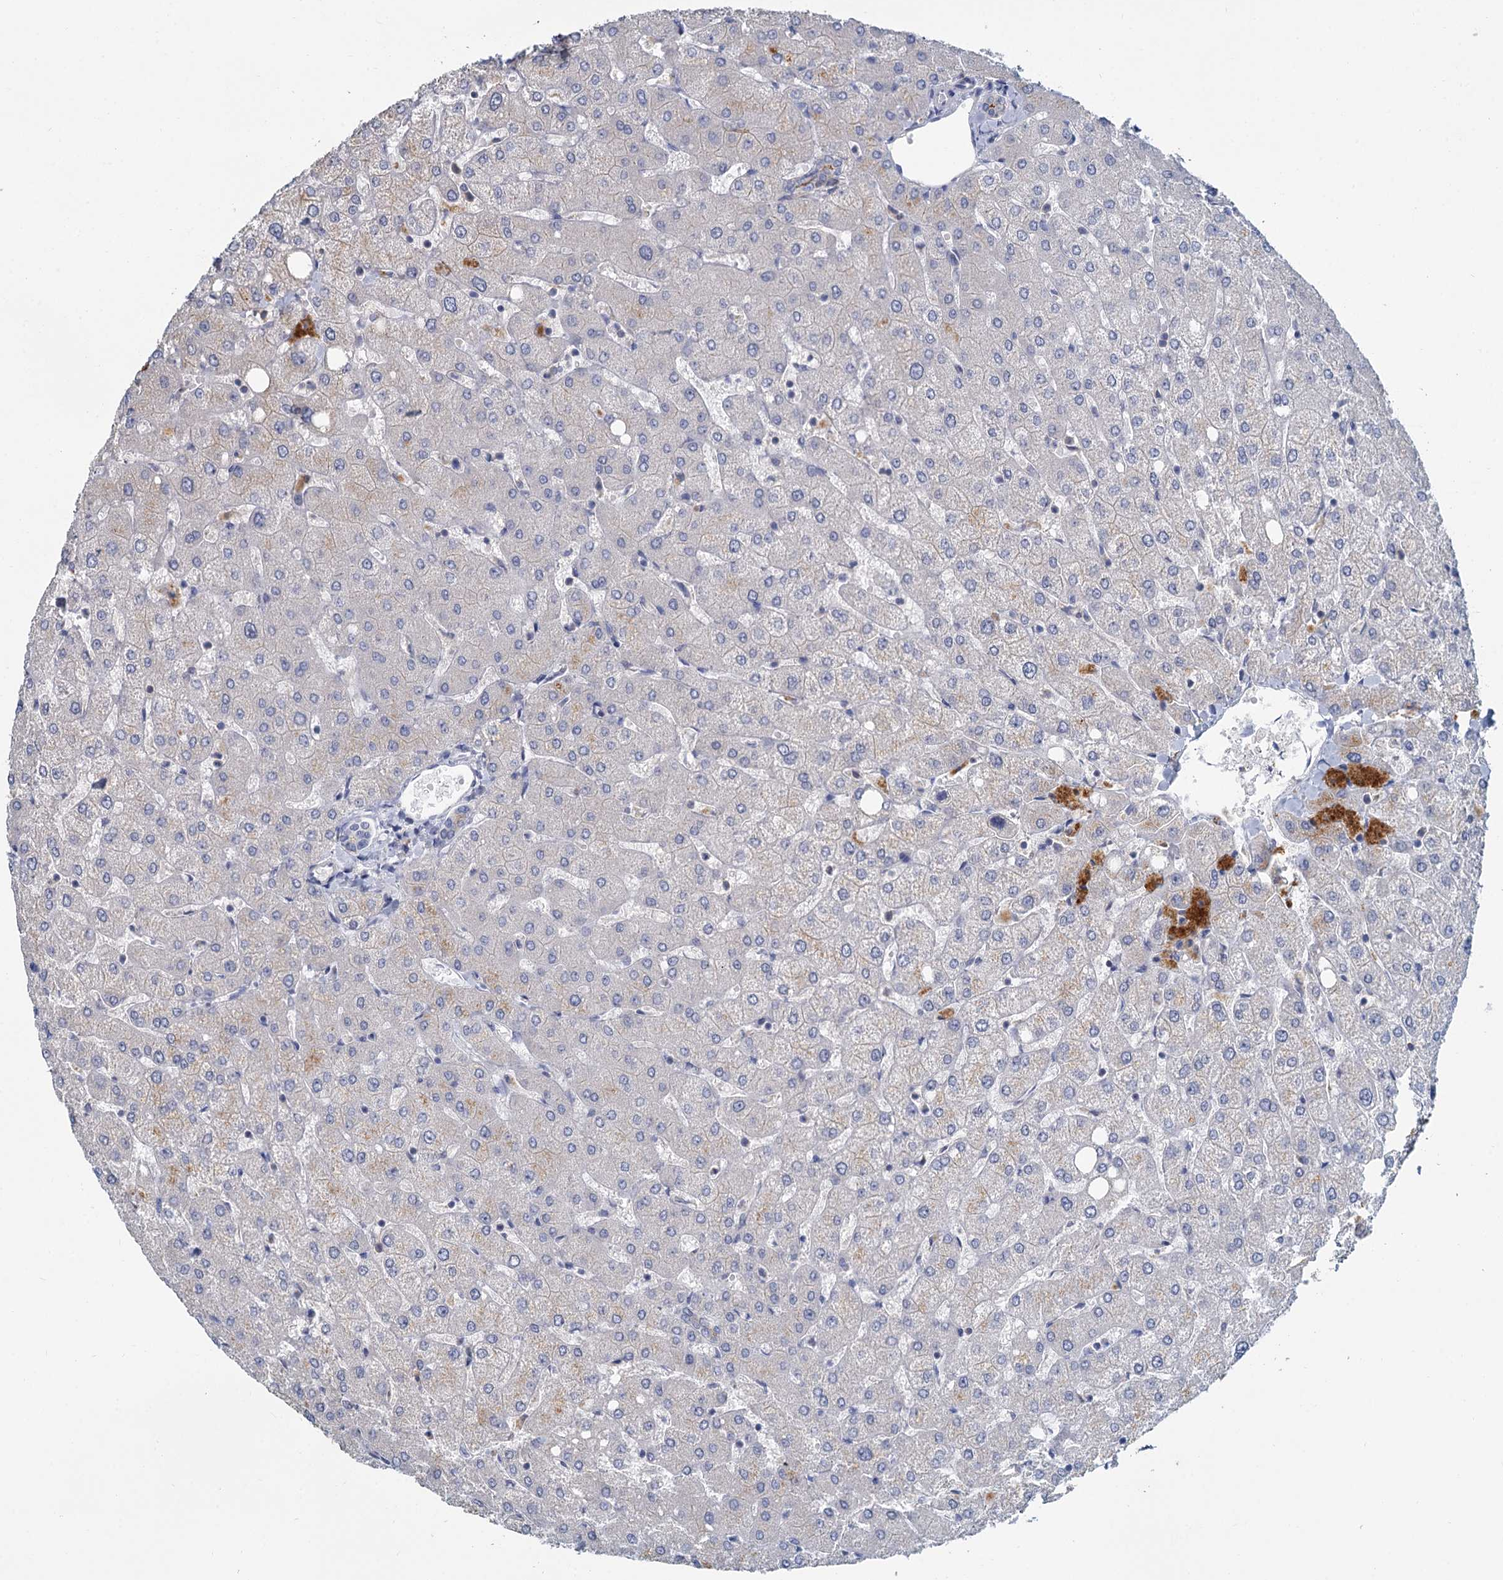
{"staining": {"intensity": "negative", "quantity": "none", "location": "none"}, "tissue": "liver", "cell_type": "Cholangiocytes", "image_type": "normal", "snomed": [{"axis": "morphology", "description": "Normal tissue, NOS"}, {"axis": "topography", "description": "Liver"}], "caption": "Protein analysis of benign liver demonstrates no significant staining in cholangiocytes.", "gene": "ACSM3", "patient": {"sex": "female", "age": 54}}